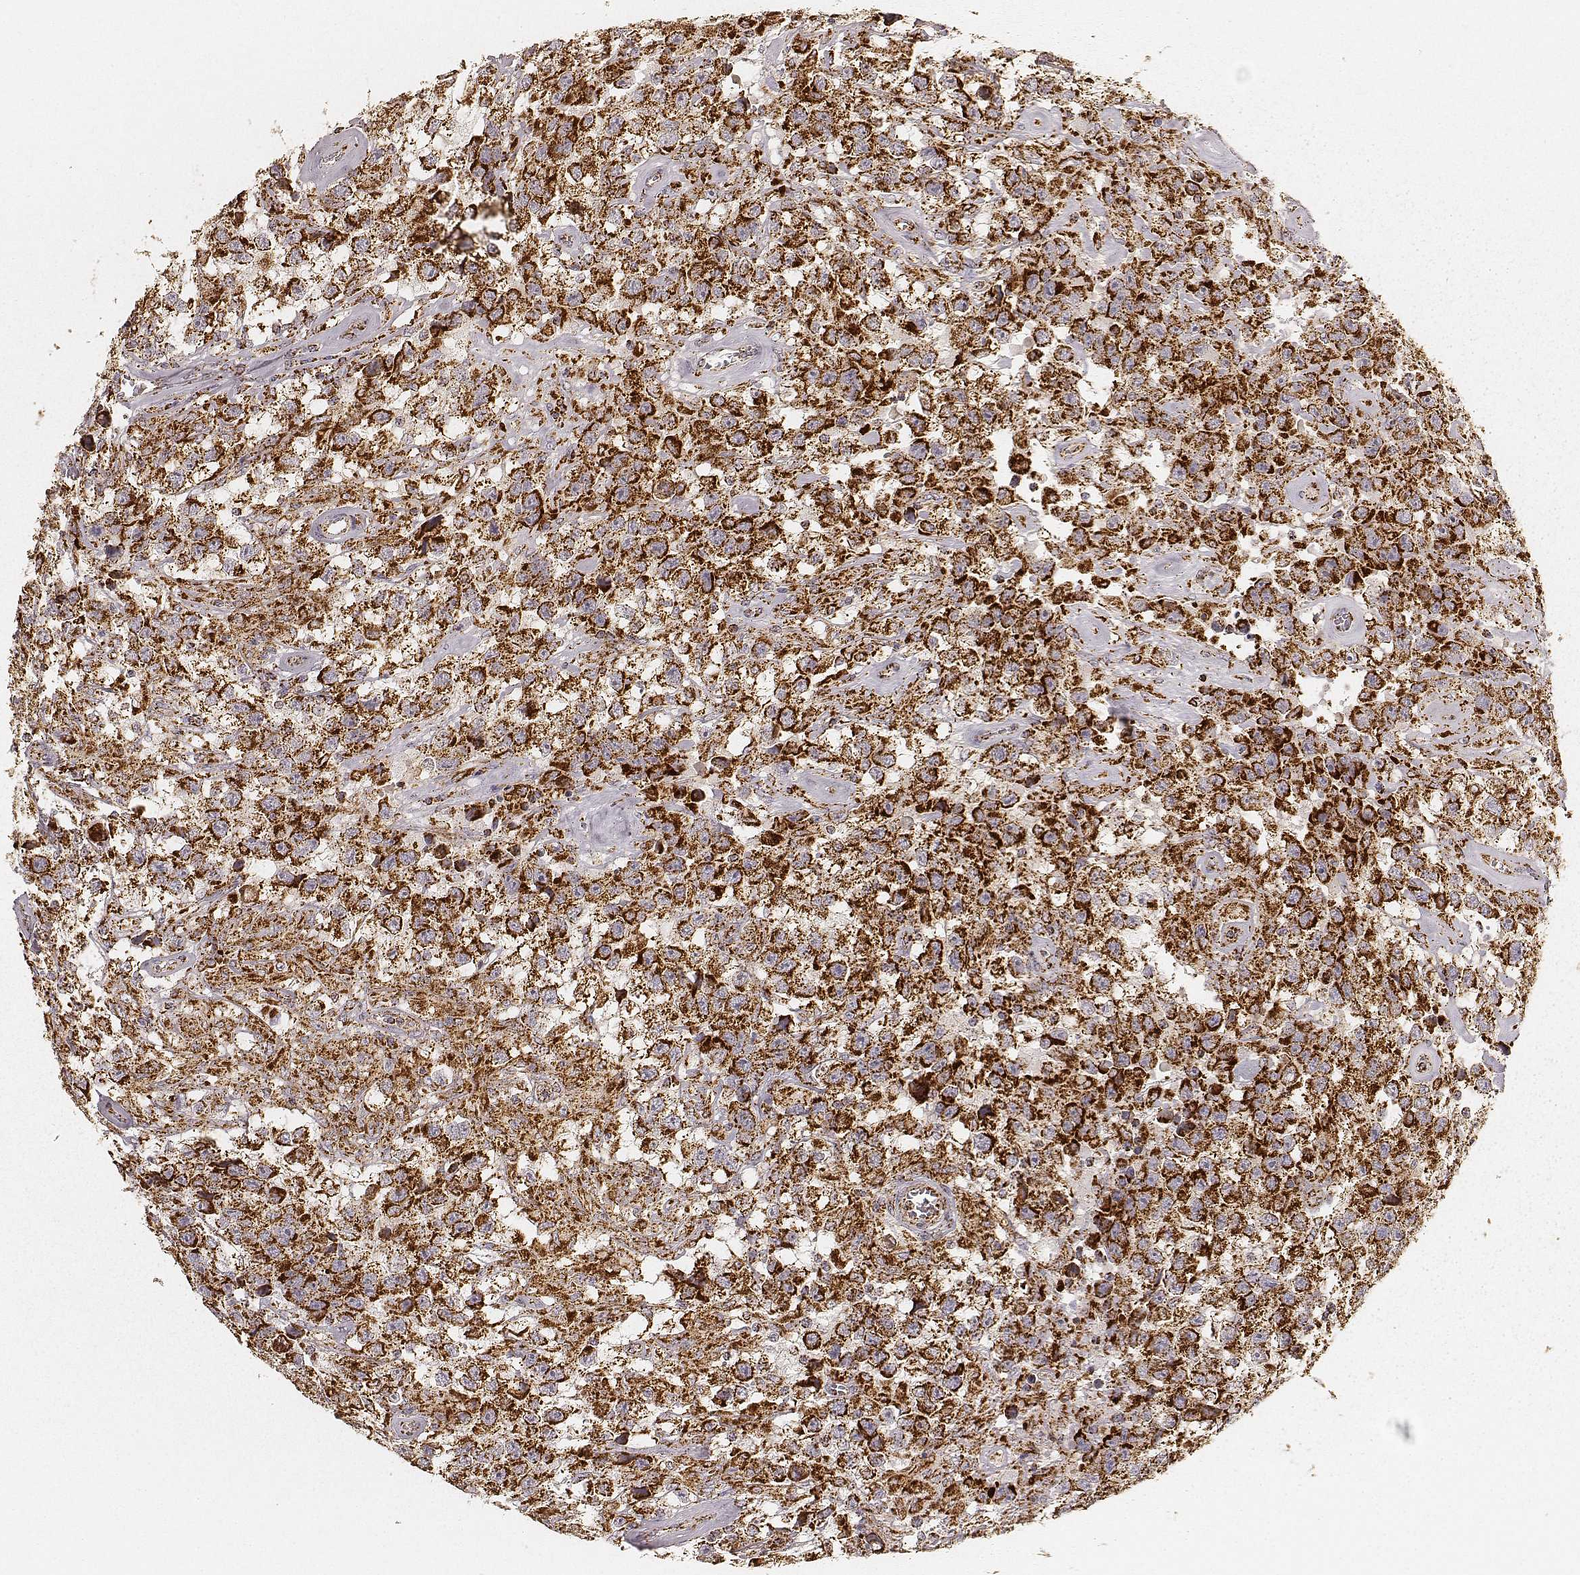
{"staining": {"intensity": "strong", "quantity": ">75%", "location": "cytoplasmic/membranous"}, "tissue": "testis cancer", "cell_type": "Tumor cells", "image_type": "cancer", "snomed": [{"axis": "morphology", "description": "Seminoma, NOS"}, {"axis": "topography", "description": "Testis"}], "caption": "Approximately >75% of tumor cells in testis seminoma demonstrate strong cytoplasmic/membranous protein expression as visualized by brown immunohistochemical staining.", "gene": "CS", "patient": {"sex": "male", "age": 43}}